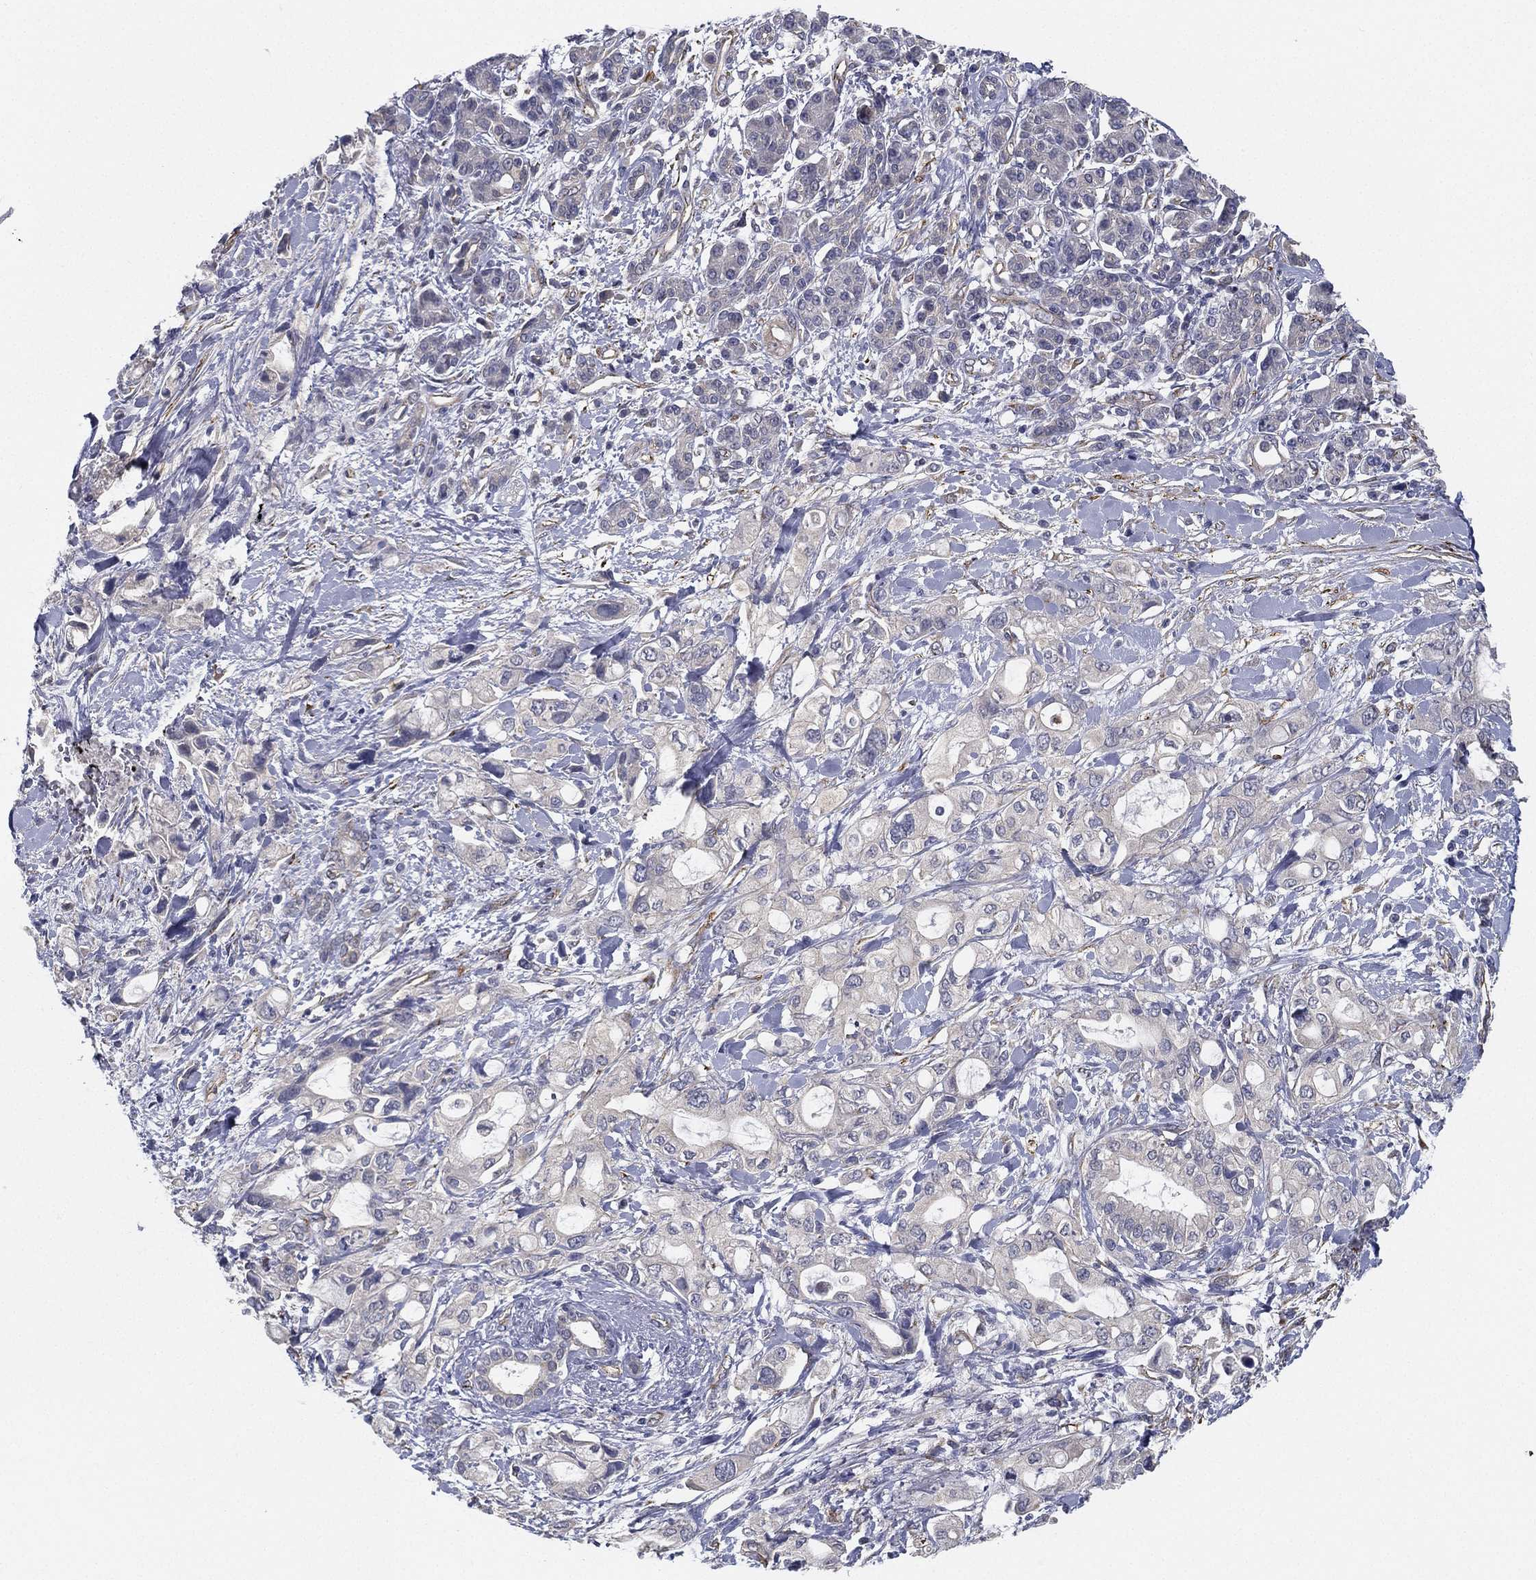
{"staining": {"intensity": "negative", "quantity": "none", "location": "none"}, "tissue": "pancreatic cancer", "cell_type": "Tumor cells", "image_type": "cancer", "snomed": [{"axis": "morphology", "description": "Adenocarcinoma, NOS"}, {"axis": "topography", "description": "Pancreas"}], "caption": "Immunohistochemistry (IHC) micrograph of neoplastic tissue: human pancreatic cancer stained with DAB shows no significant protein staining in tumor cells.", "gene": "LRRC56", "patient": {"sex": "female", "age": 56}}